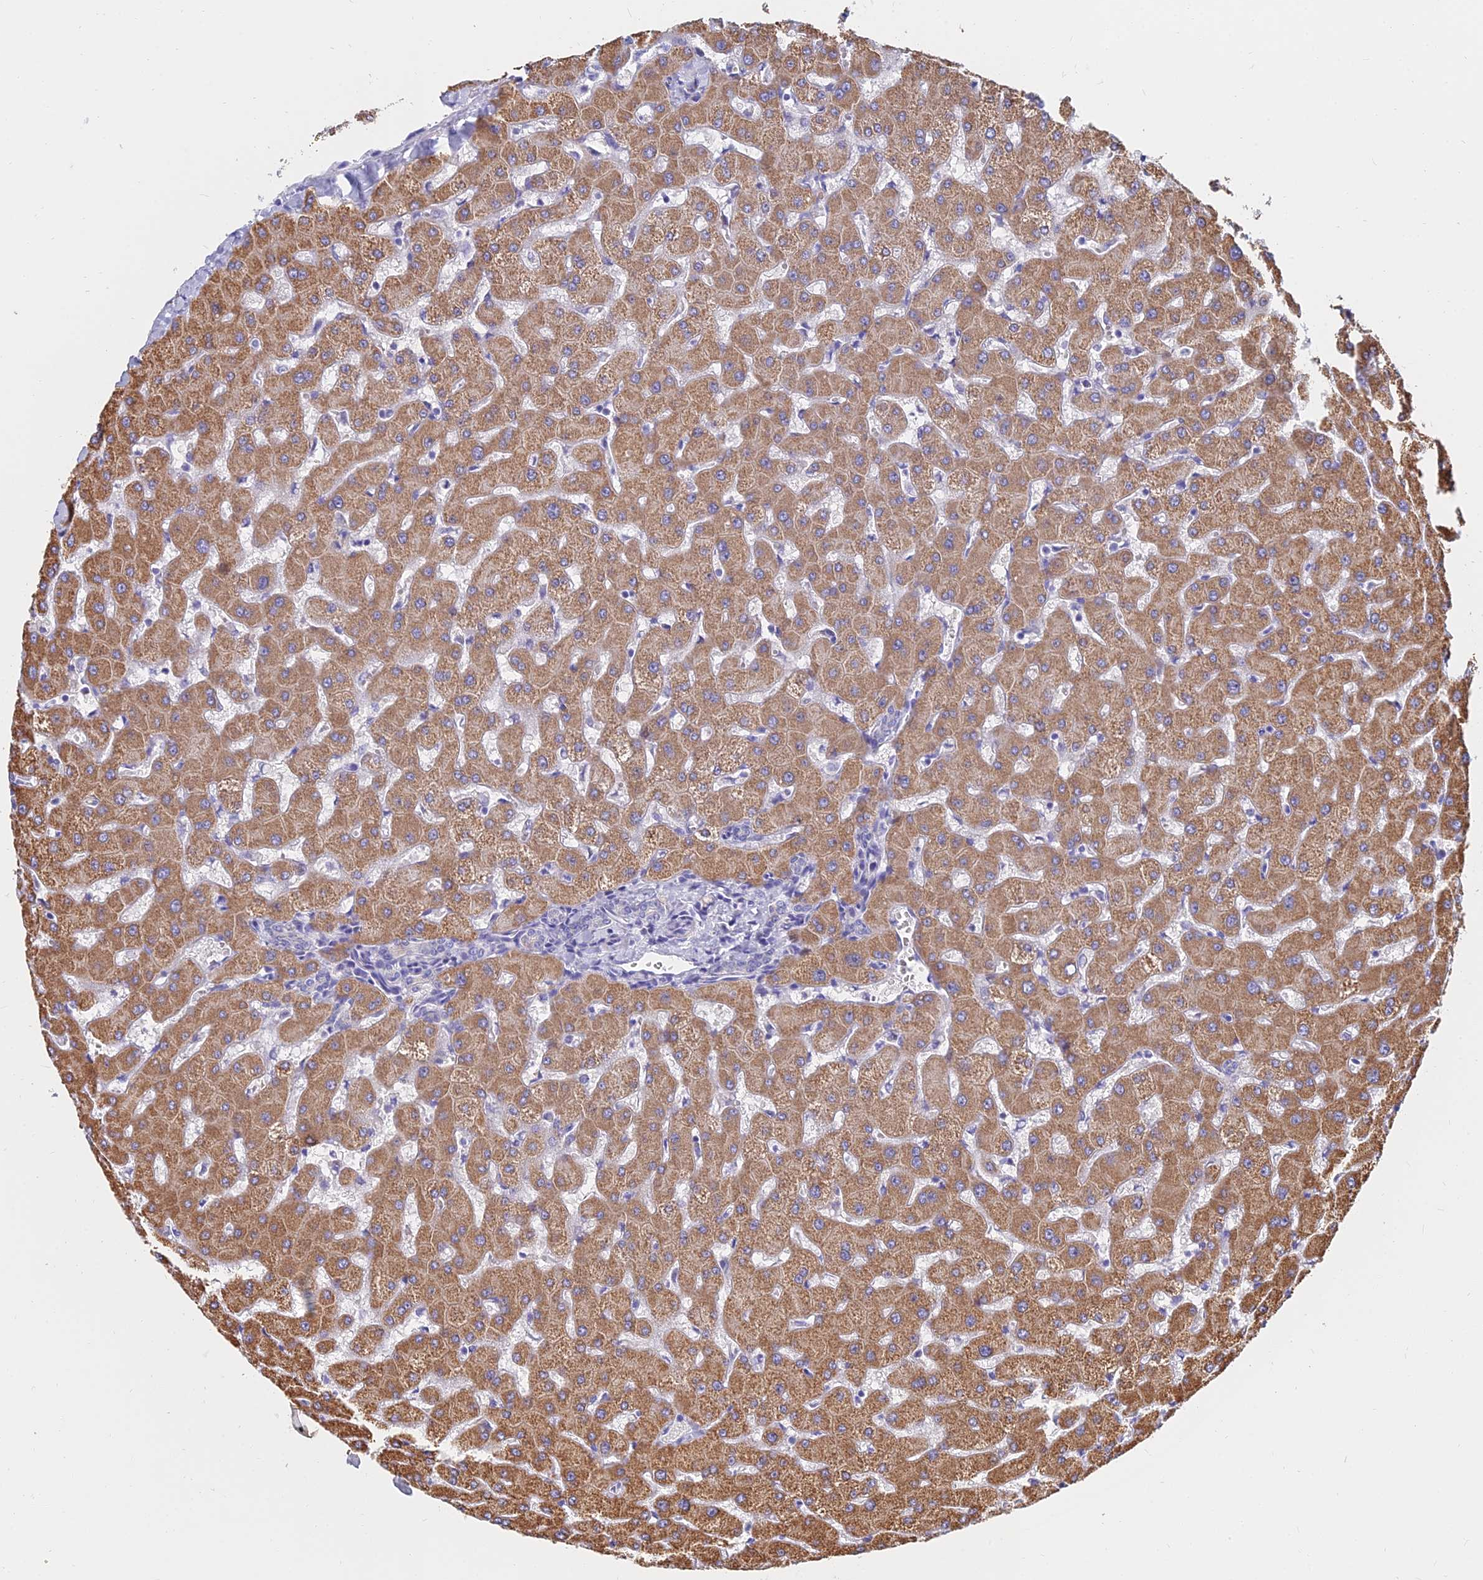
{"staining": {"intensity": "negative", "quantity": "none", "location": "none"}, "tissue": "liver", "cell_type": "Cholangiocytes", "image_type": "normal", "snomed": [{"axis": "morphology", "description": "Normal tissue, NOS"}, {"axis": "topography", "description": "Liver"}], "caption": "The photomicrograph demonstrates no staining of cholangiocytes in benign liver.", "gene": "MGST1", "patient": {"sex": "female", "age": 63}}